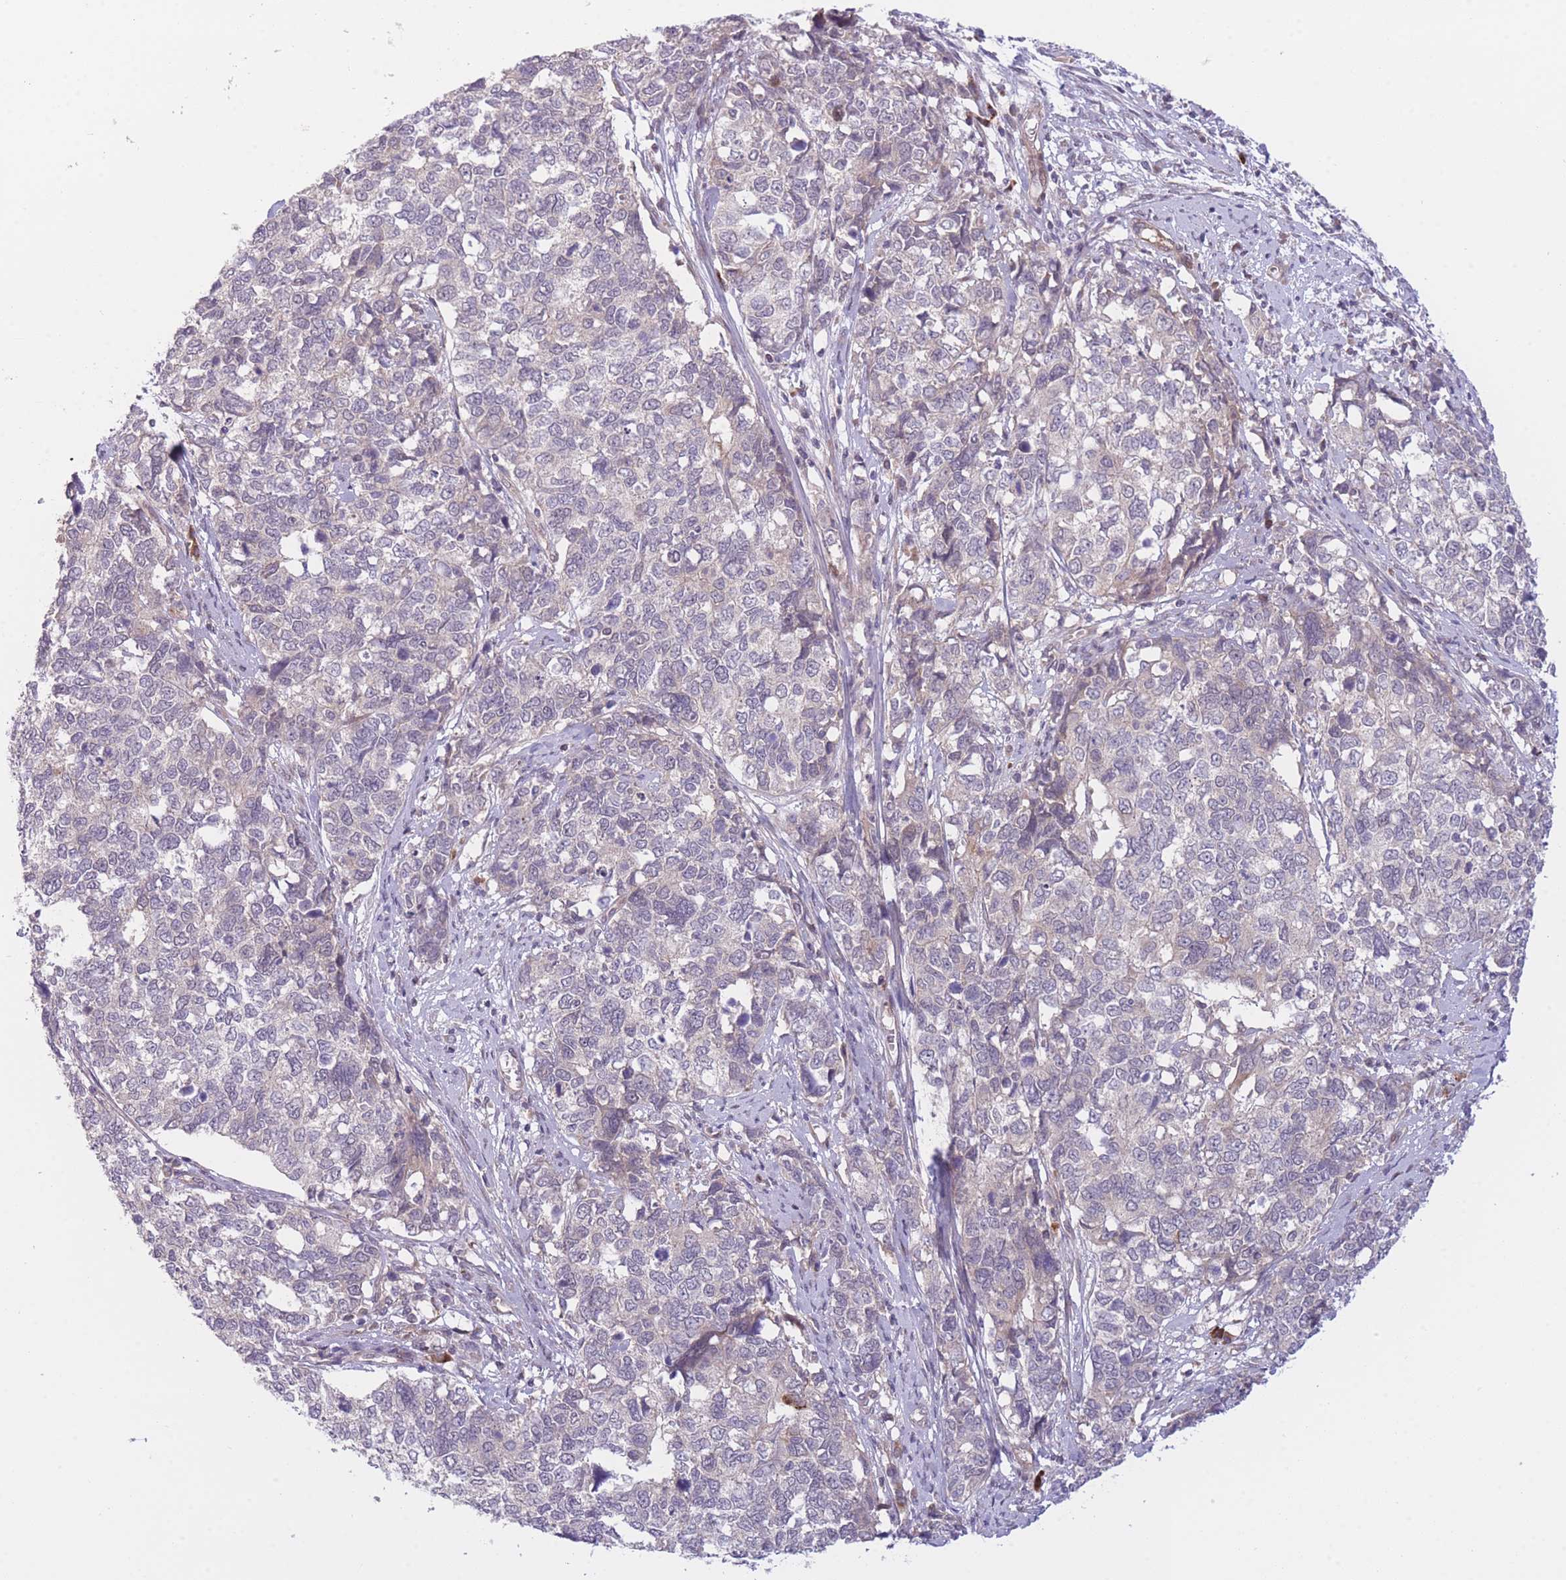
{"staining": {"intensity": "negative", "quantity": "none", "location": "none"}, "tissue": "cervical cancer", "cell_type": "Tumor cells", "image_type": "cancer", "snomed": [{"axis": "morphology", "description": "Squamous cell carcinoma, NOS"}, {"axis": "topography", "description": "Cervix"}], "caption": "This micrograph is of squamous cell carcinoma (cervical) stained with immunohistochemistry (IHC) to label a protein in brown with the nuclei are counter-stained blue. There is no staining in tumor cells.", "gene": "CDC25B", "patient": {"sex": "female", "age": 63}}